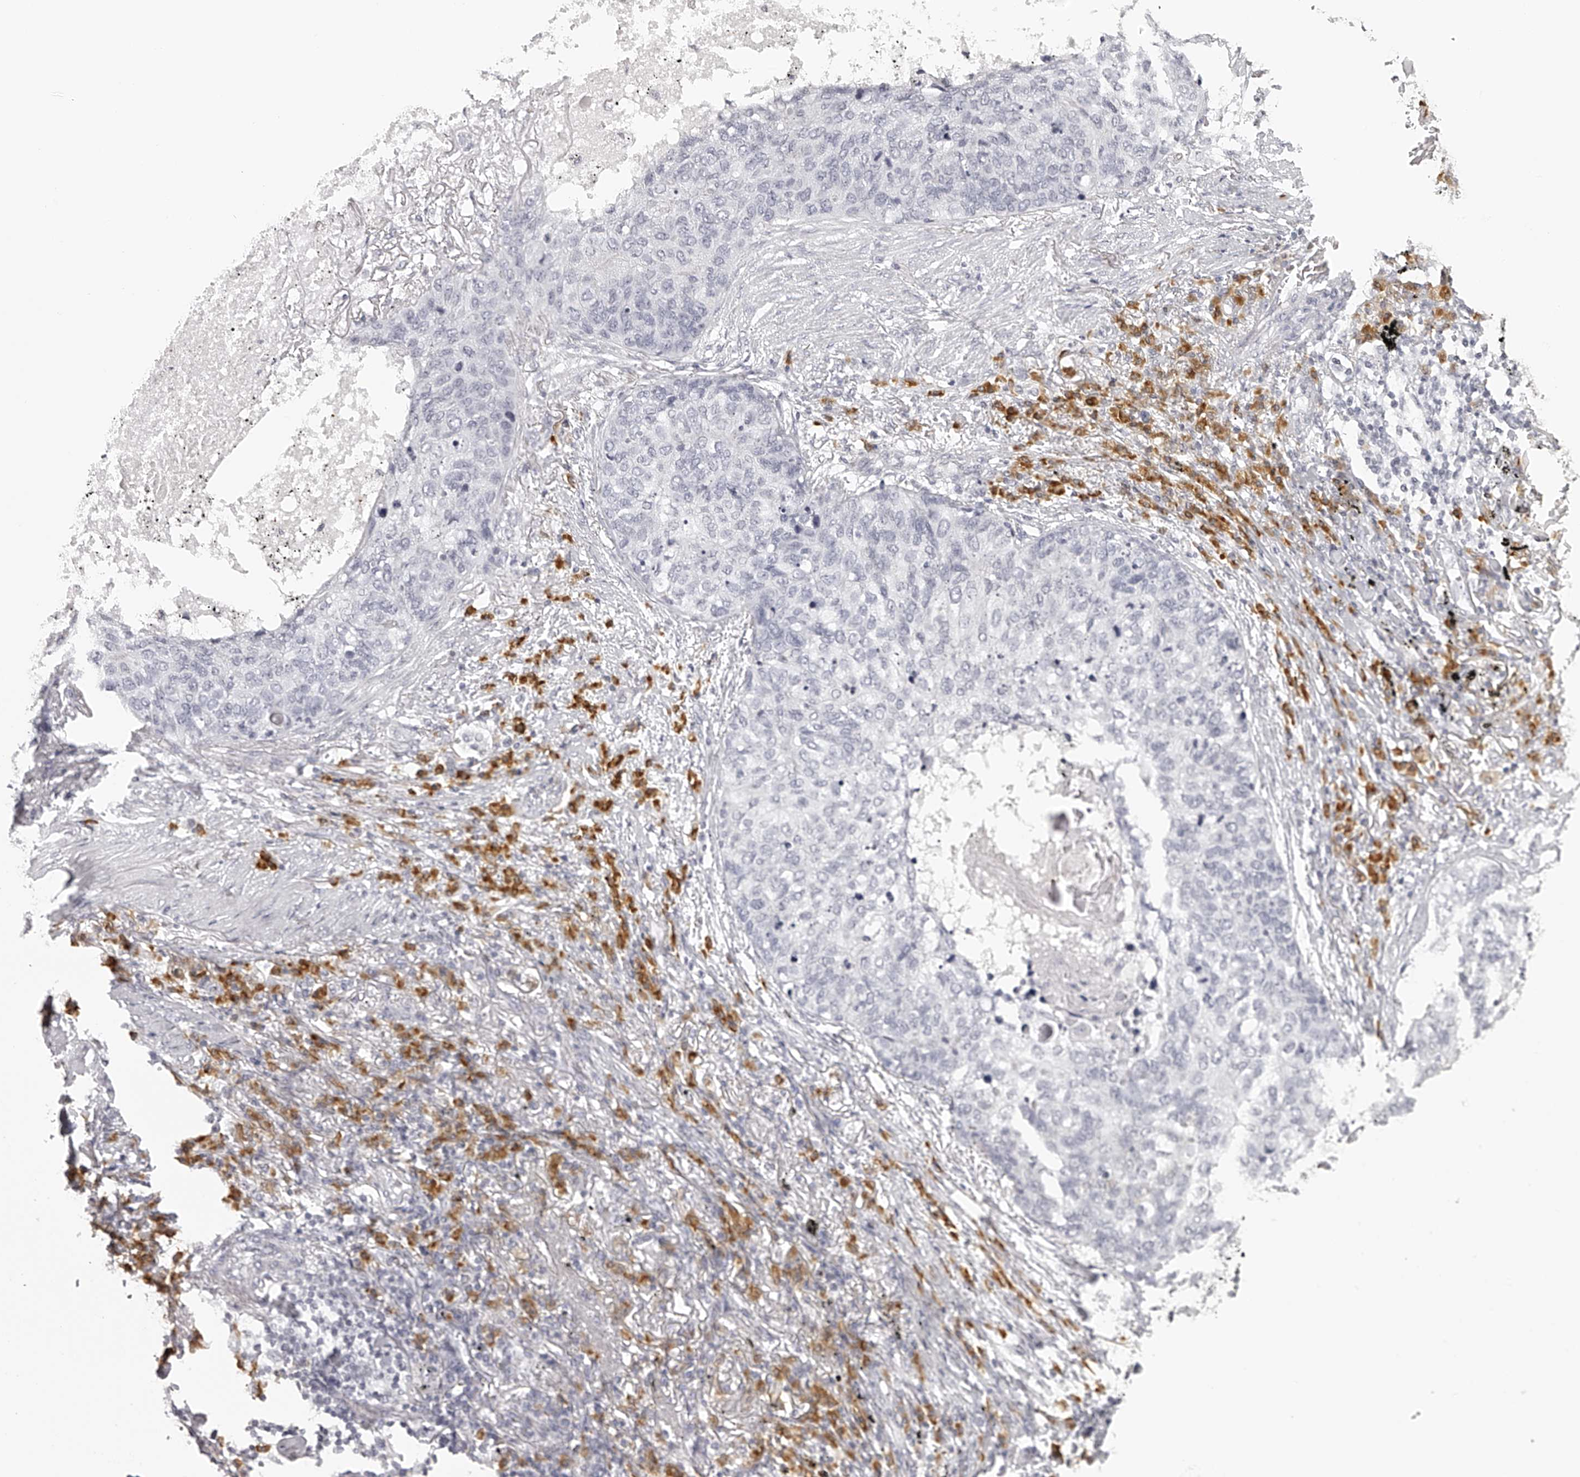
{"staining": {"intensity": "negative", "quantity": "none", "location": "none"}, "tissue": "lung cancer", "cell_type": "Tumor cells", "image_type": "cancer", "snomed": [{"axis": "morphology", "description": "Squamous cell carcinoma, NOS"}, {"axis": "topography", "description": "Lung"}], "caption": "Tumor cells show no significant positivity in squamous cell carcinoma (lung).", "gene": "SEC11C", "patient": {"sex": "female", "age": 63}}